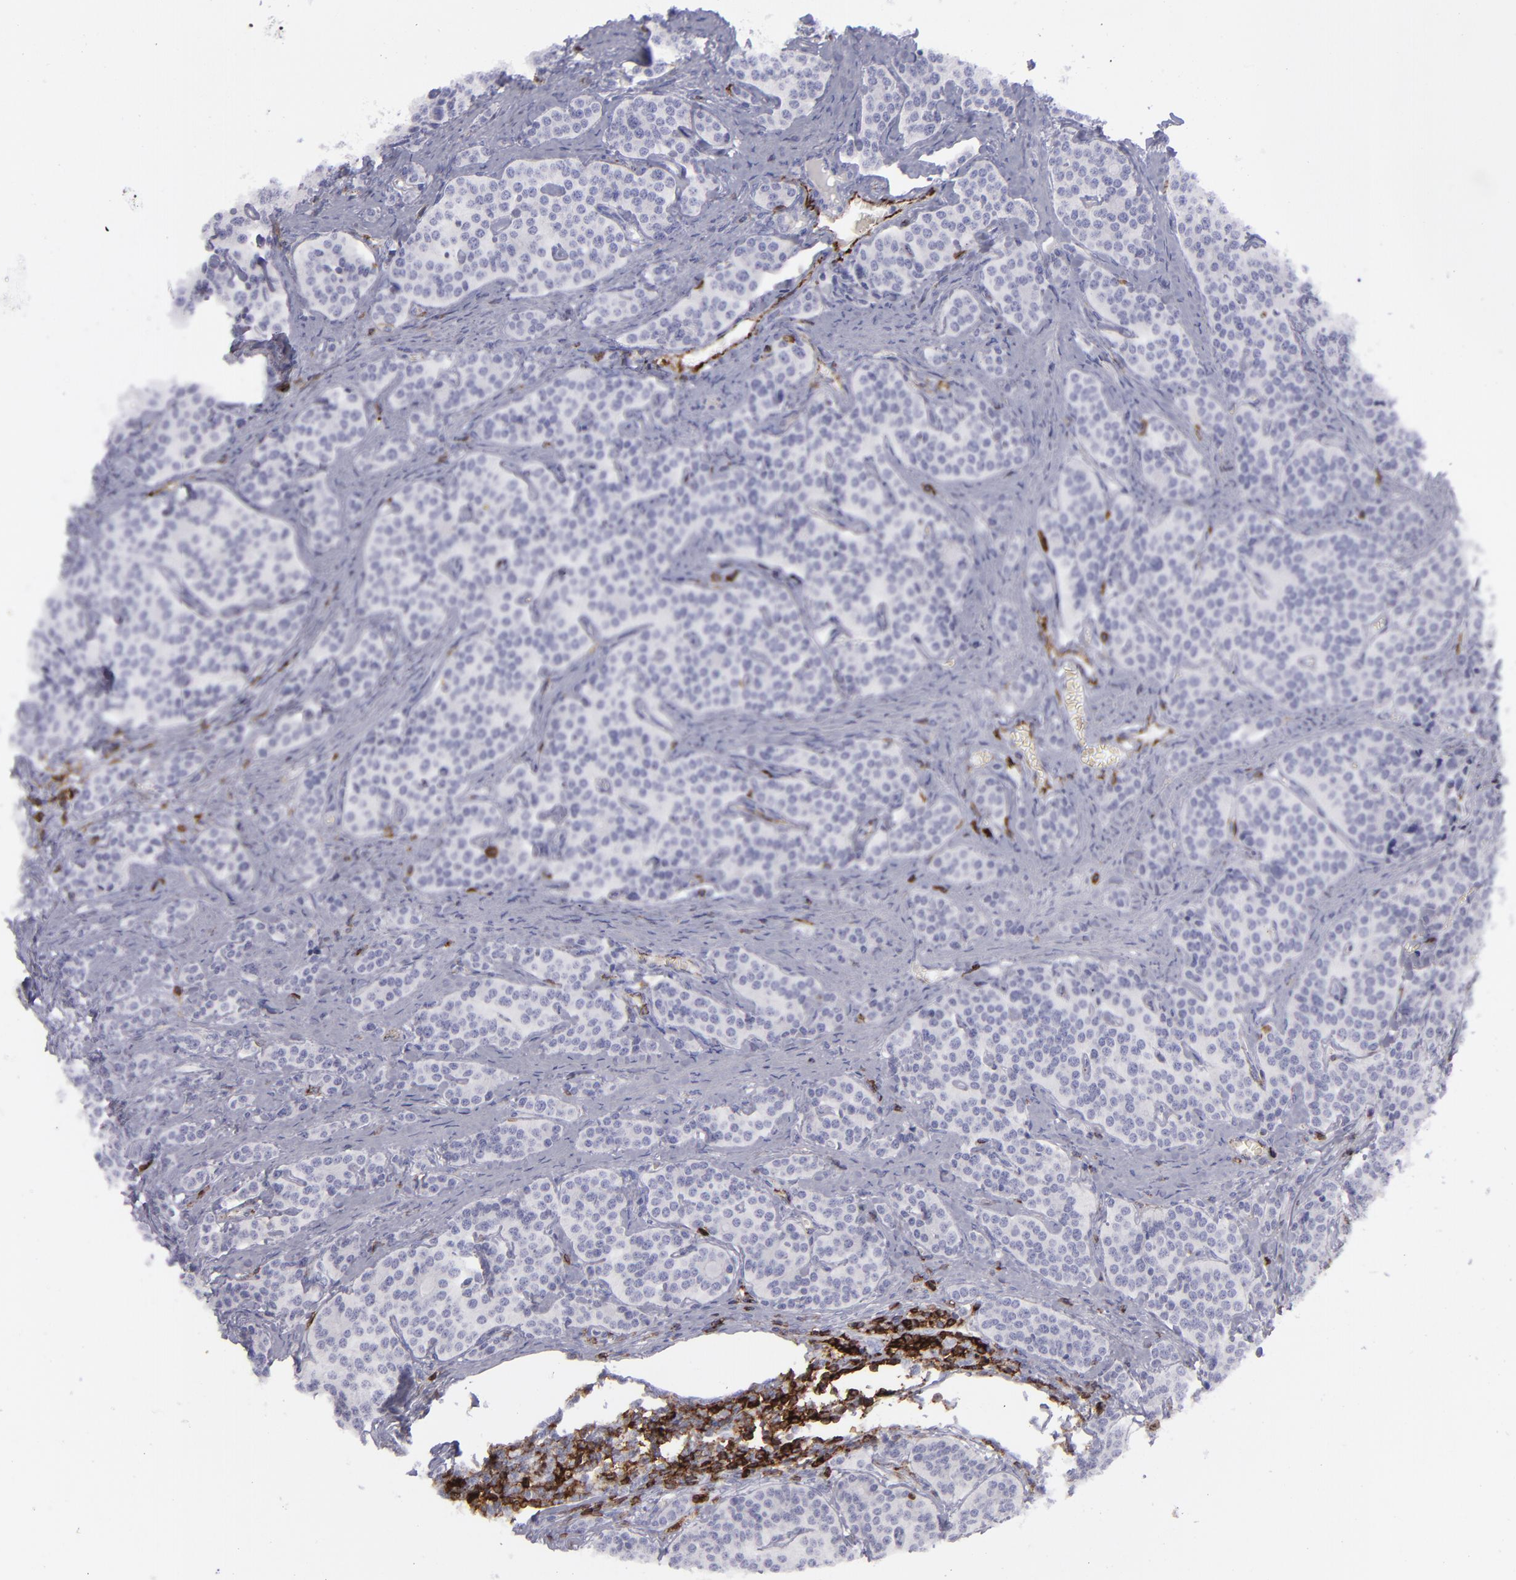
{"staining": {"intensity": "negative", "quantity": "none", "location": "none"}, "tissue": "carcinoid", "cell_type": "Tumor cells", "image_type": "cancer", "snomed": [{"axis": "morphology", "description": "Carcinoid, malignant, NOS"}, {"axis": "topography", "description": "Small intestine"}], "caption": "Immunohistochemistry (IHC) histopathology image of neoplastic tissue: malignant carcinoid stained with DAB (3,3'-diaminobenzidine) displays no significant protein expression in tumor cells.", "gene": "CD27", "patient": {"sex": "male", "age": 63}}